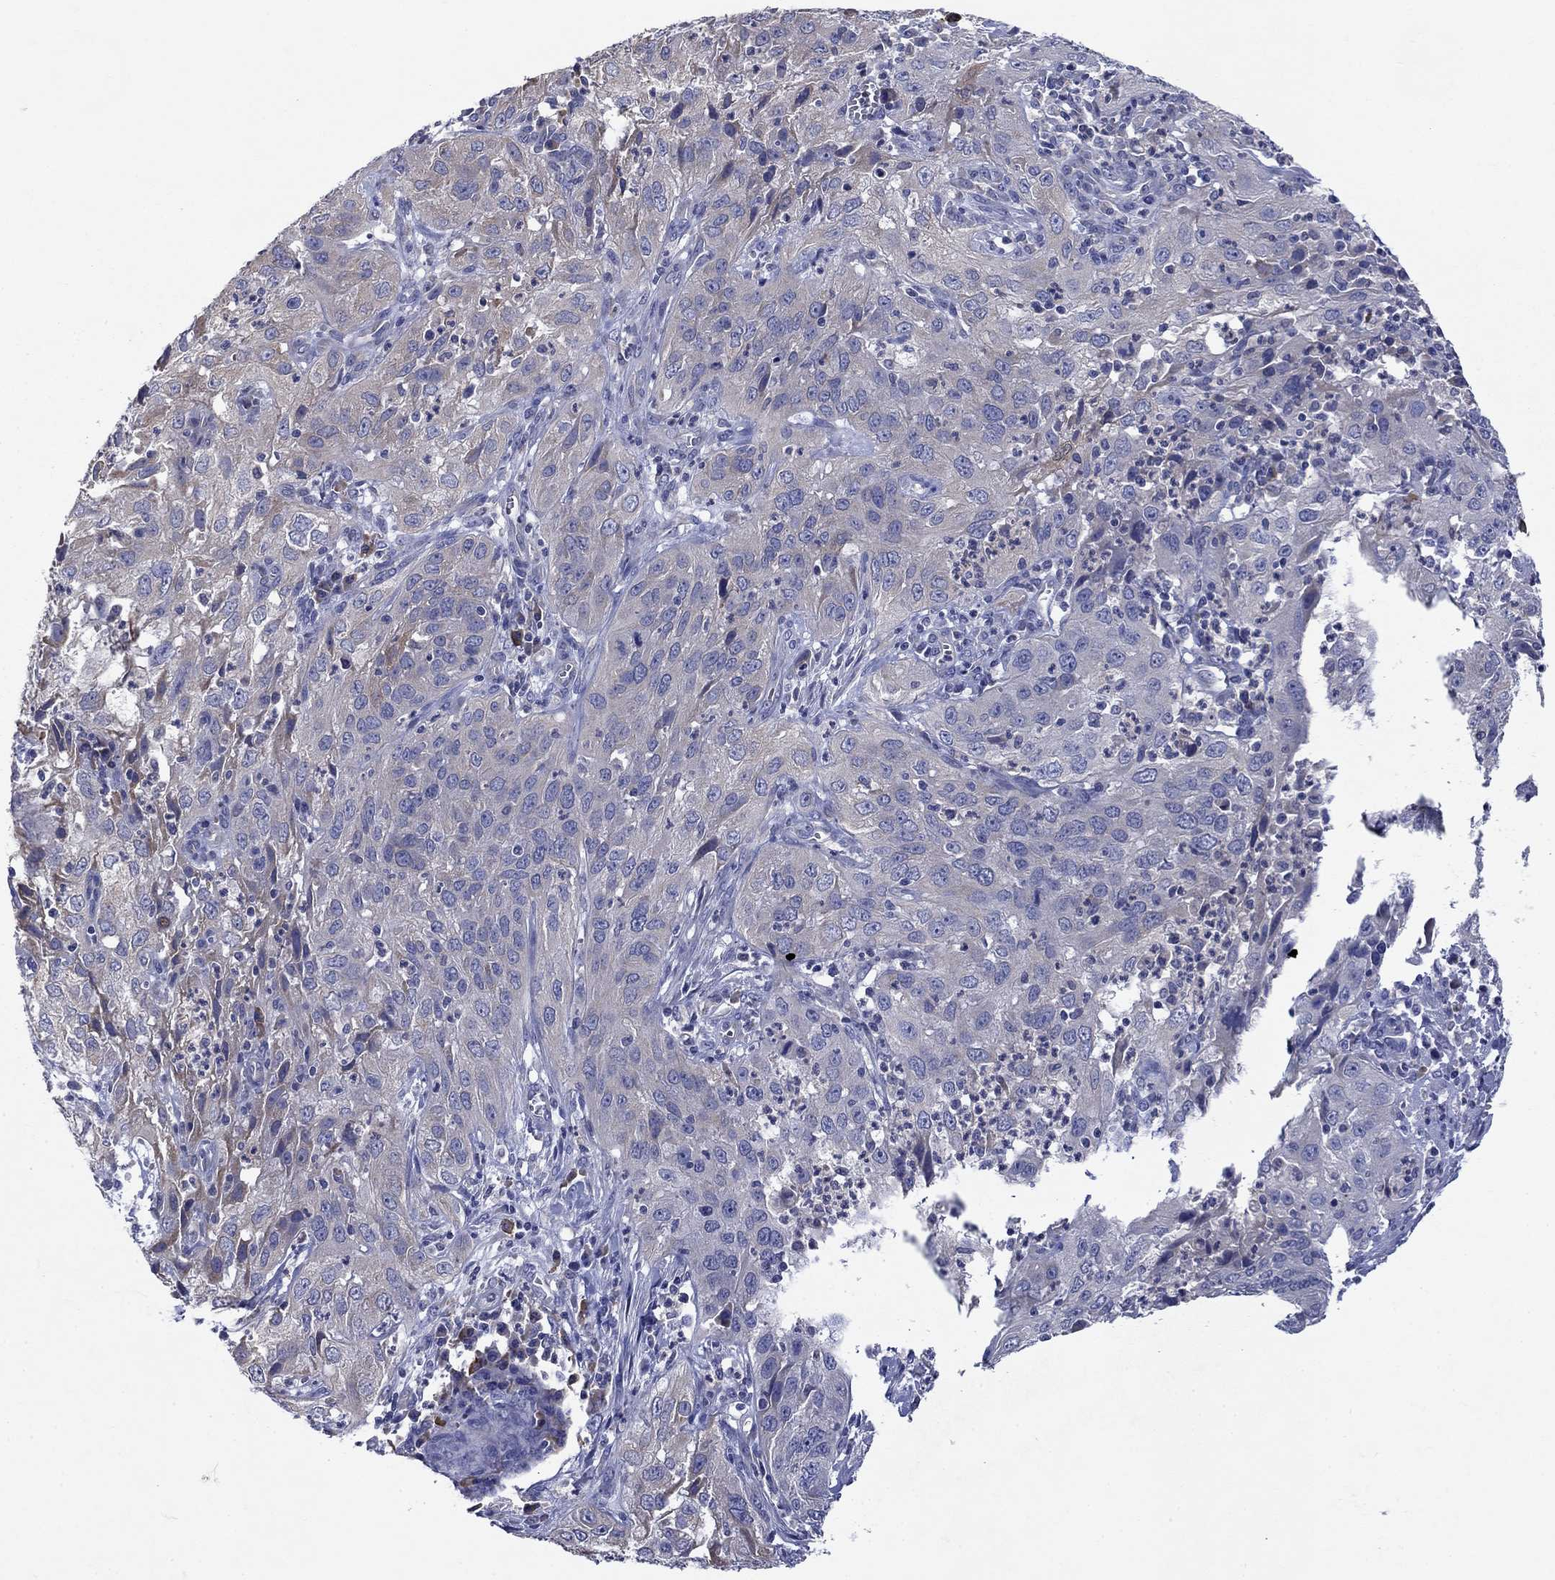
{"staining": {"intensity": "negative", "quantity": "none", "location": "none"}, "tissue": "cervical cancer", "cell_type": "Tumor cells", "image_type": "cancer", "snomed": [{"axis": "morphology", "description": "Squamous cell carcinoma, NOS"}, {"axis": "topography", "description": "Cervix"}], "caption": "Human cervical squamous cell carcinoma stained for a protein using immunohistochemistry (IHC) exhibits no staining in tumor cells.", "gene": "SULT2B1", "patient": {"sex": "female", "age": 32}}